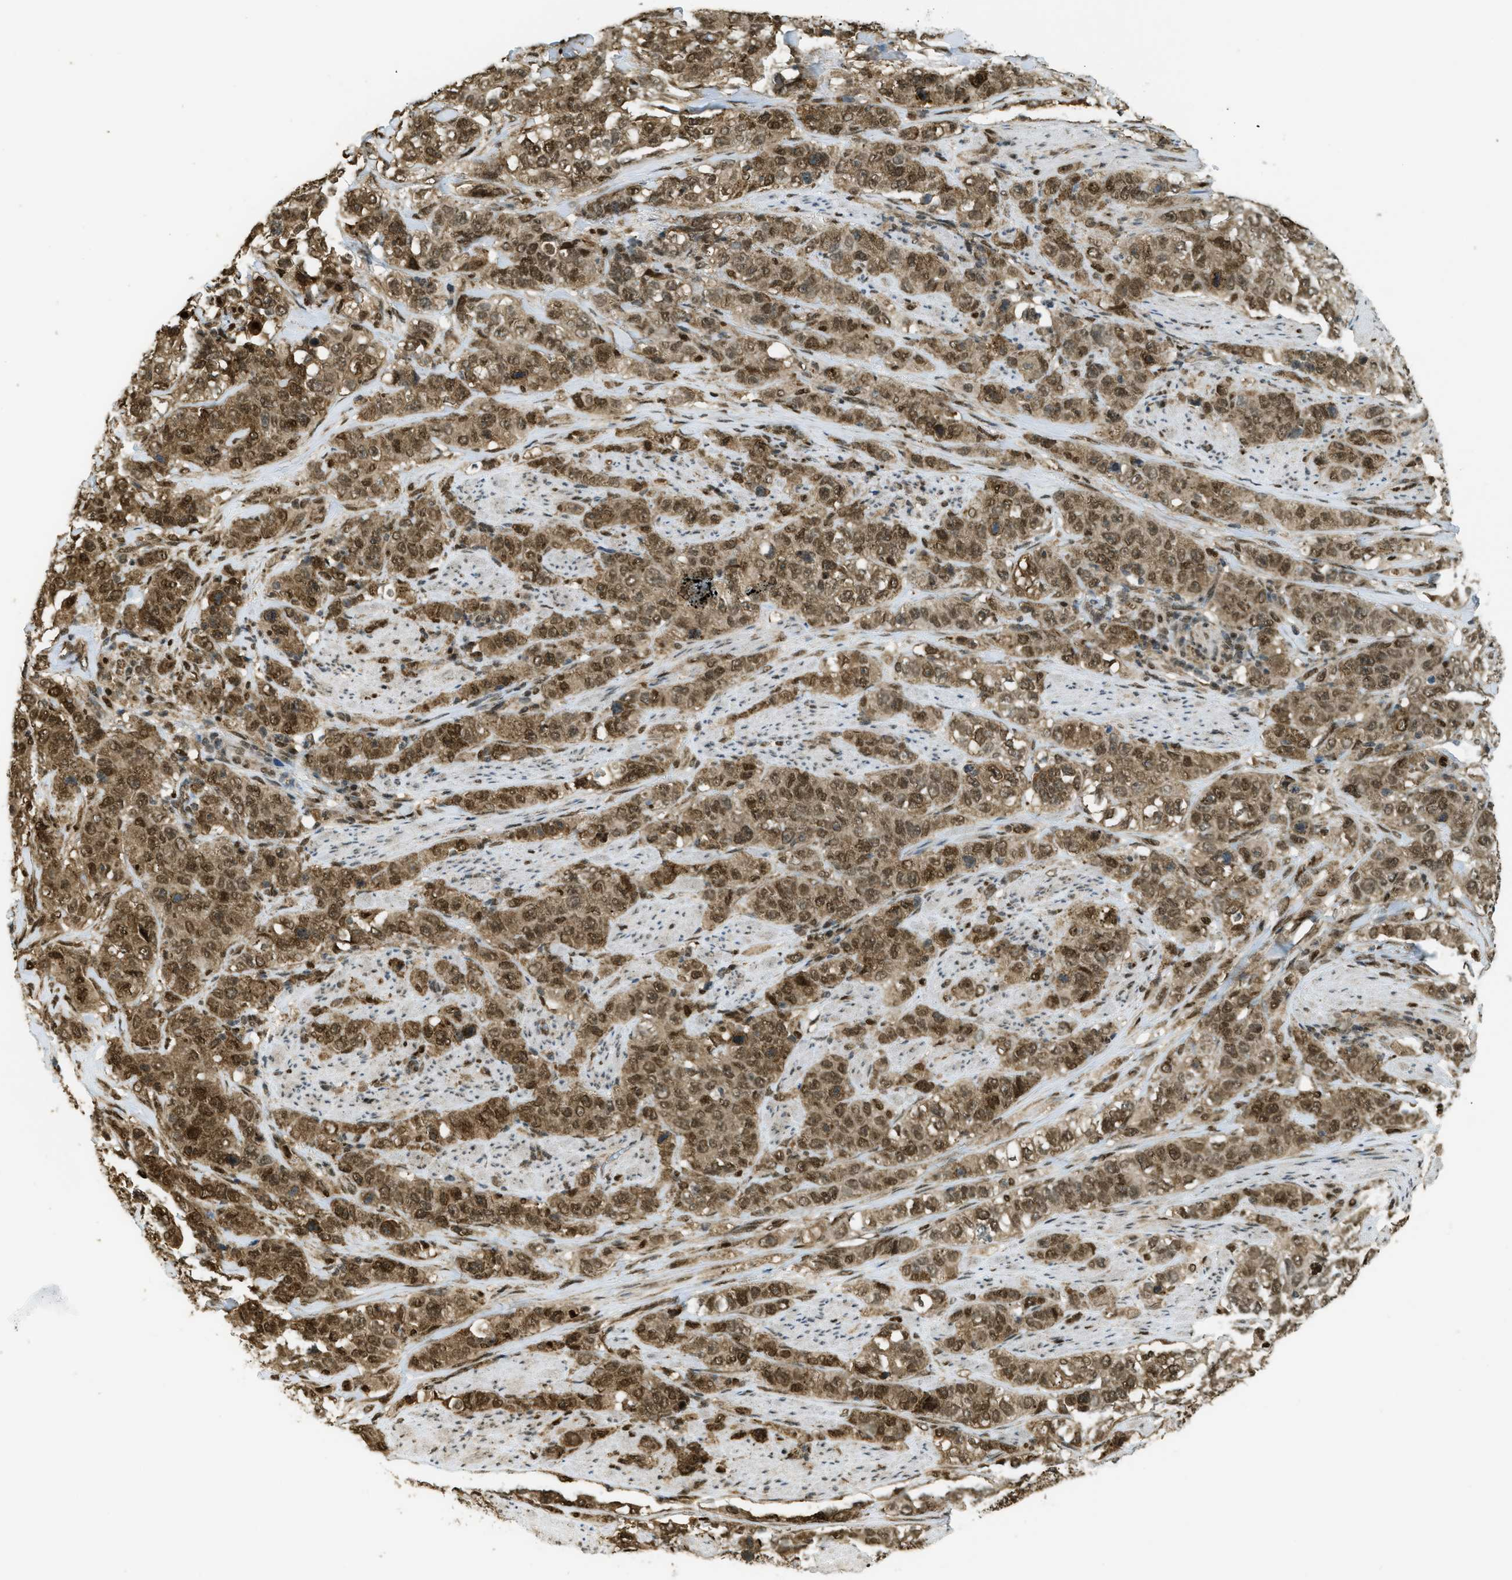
{"staining": {"intensity": "moderate", "quantity": ">75%", "location": "cytoplasmic/membranous,nuclear"}, "tissue": "stomach cancer", "cell_type": "Tumor cells", "image_type": "cancer", "snomed": [{"axis": "morphology", "description": "Adenocarcinoma, NOS"}, {"axis": "topography", "description": "Stomach"}], "caption": "This is a micrograph of immunohistochemistry staining of stomach adenocarcinoma, which shows moderate expression in the cytoplasmic/membranous and nuclear of tumor cells.", "gene": "TNPO1", "patient": {"sex": "male", "age": 48}}